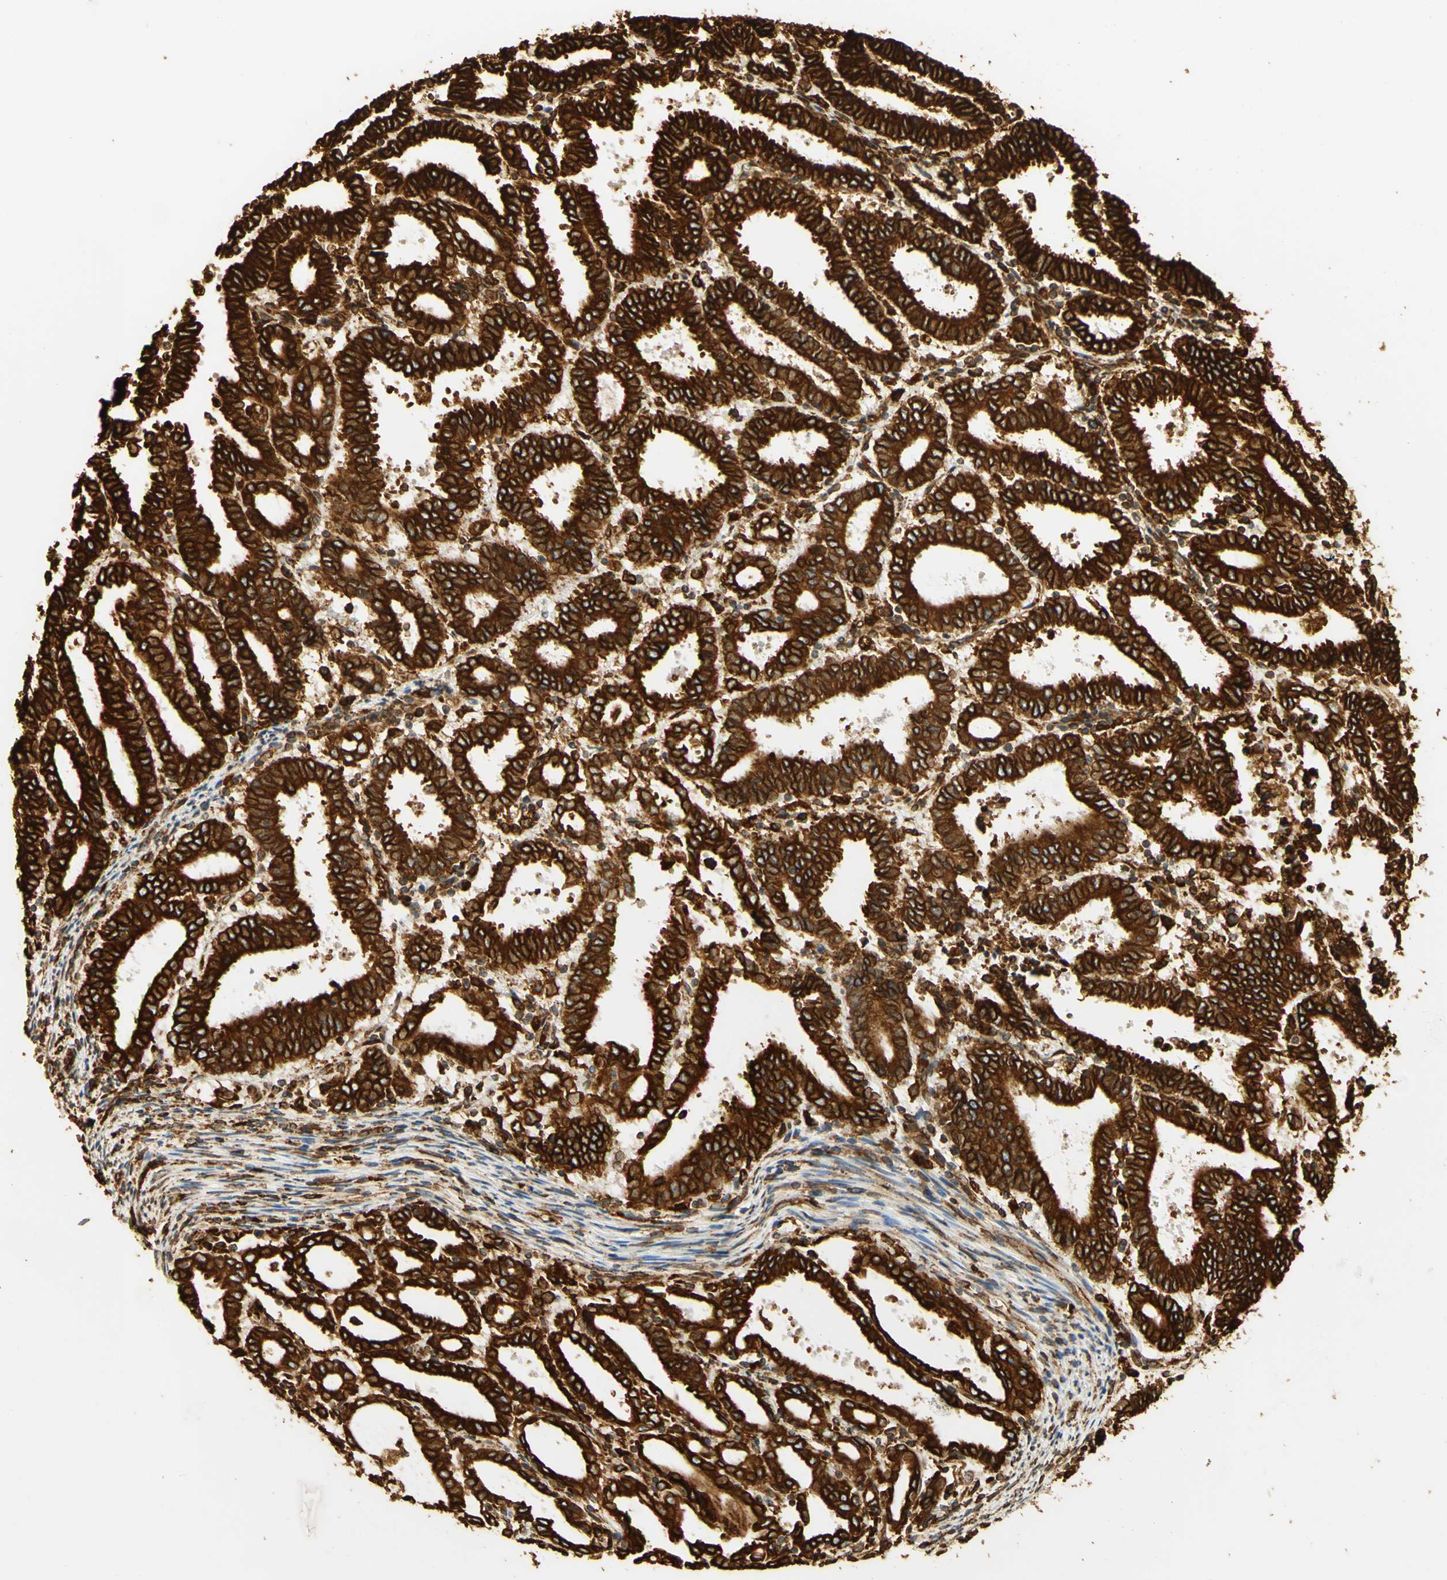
{"staining": {"intensity": "strong", "quantity": ">75%", "location": "cytoplasmic/membranous"}, "tissue": "endometrial cancer", "cell_type": "Tumor cells", "image_type": "cancer", "snomed": [{"axis": "morphology", "description": "Adenocarcinoma, NOS"}, {"axis": "topography", "description": "Uterus"}], "caption": "Immunohistochemical staining of endometrial adenocarcinoma reveals high levels of strong cytoplasmic/membranous protein positivity in about >75% of tumor cells.", "gene": "CANX", "patient": {"sex": "female", "age": 83}}